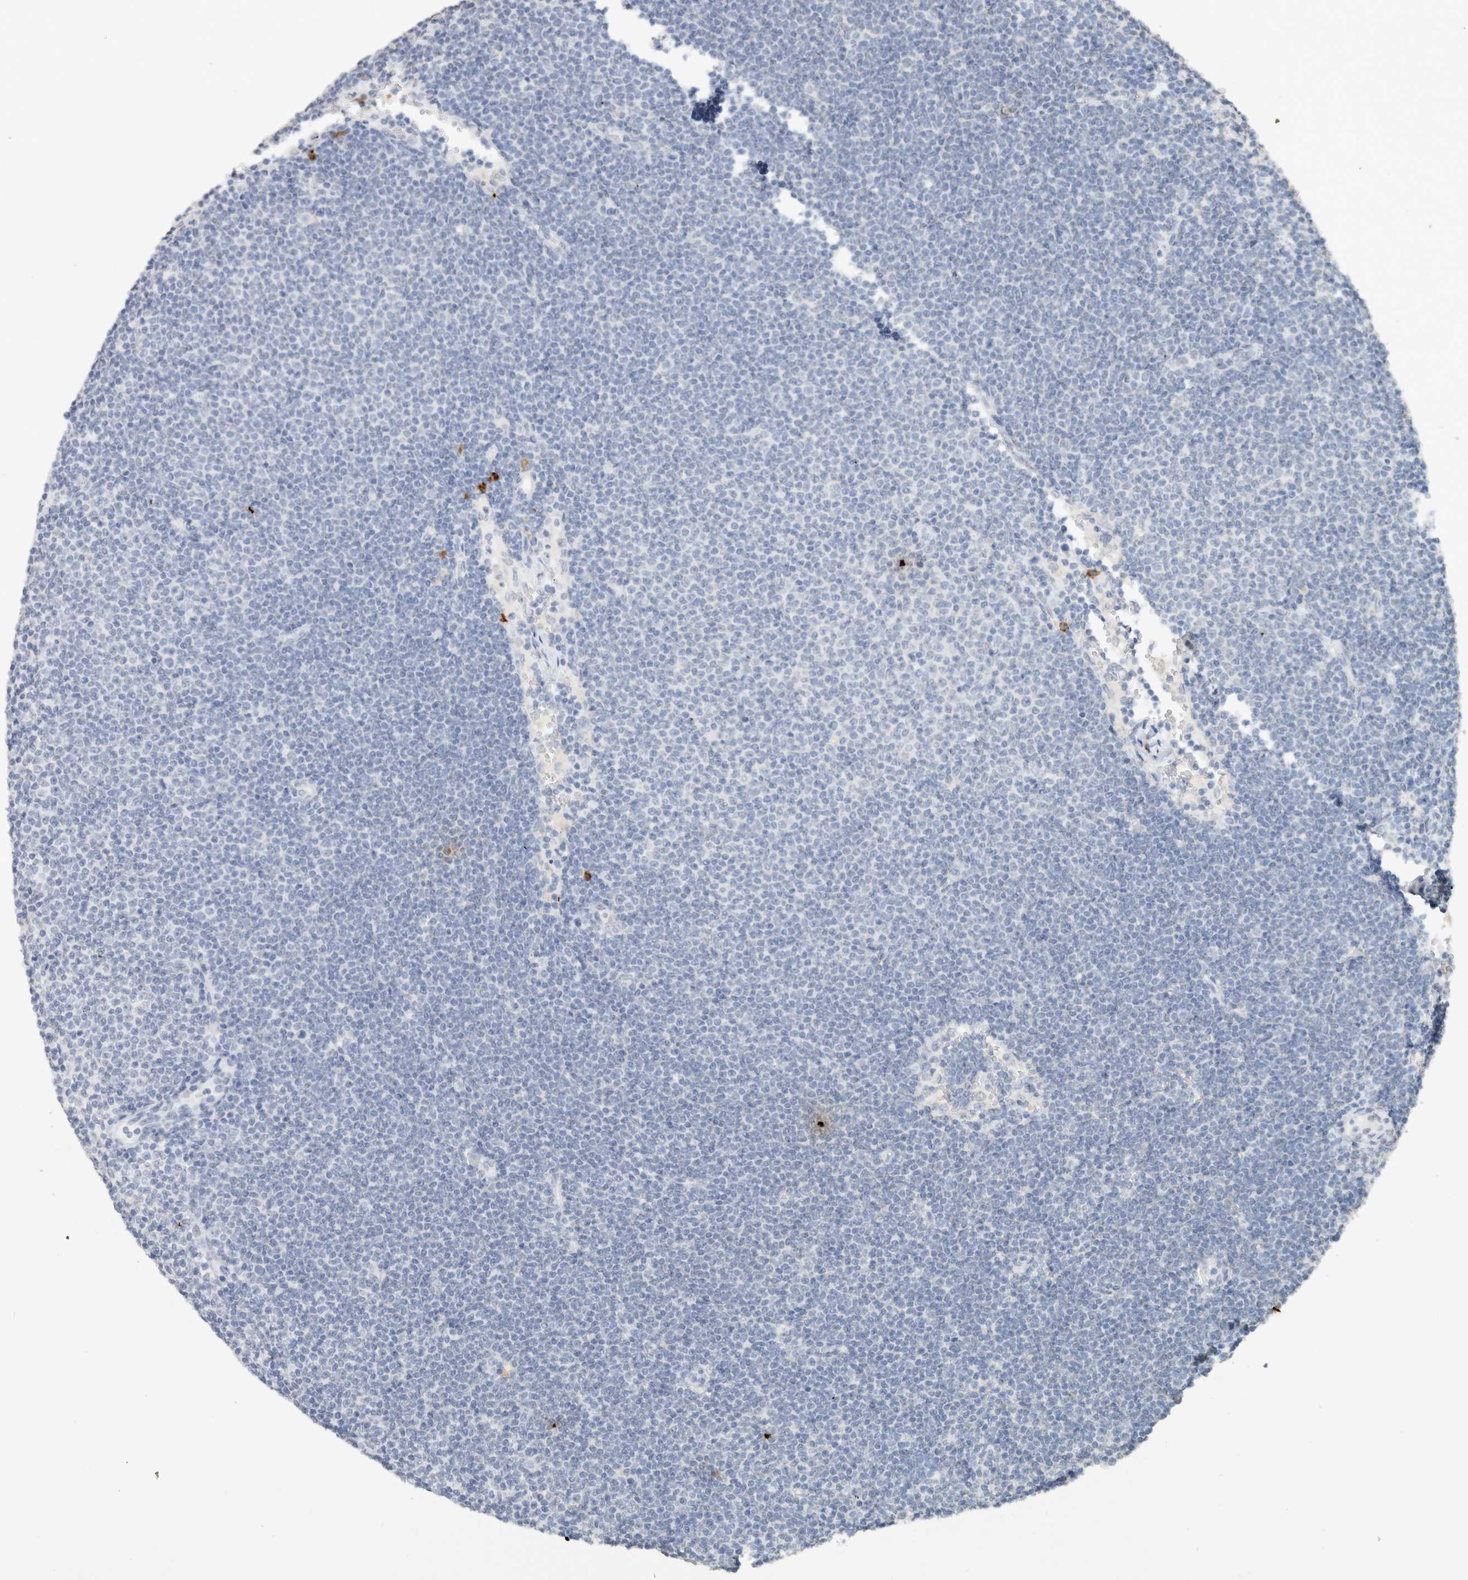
{"staining": {"intensity": "negative", "quantity": "none", "location": "none"}, "tissue": "lymphoma", "cell_type": "Tumor cells", "image_type": "cancer", "snomed": [{"axis": "morphology", "description": "Malignant lymphoma, non-Hodgkin's type, Low grade"}, {"axis": "topography", "description": "Lymph node"}], "caption": "High magnification brightfield microscopy of lymphoma stained with DAB (brown) and counterstained with hematoxylin (blue): tumor cells show no significant positivity. (Stains: DAB IHC with hematoxylin counter stain, Microscopy: brightfield microscopy at high magnification).", "gene": "CD80", "patient": {"sex": "female", "age": 53}}